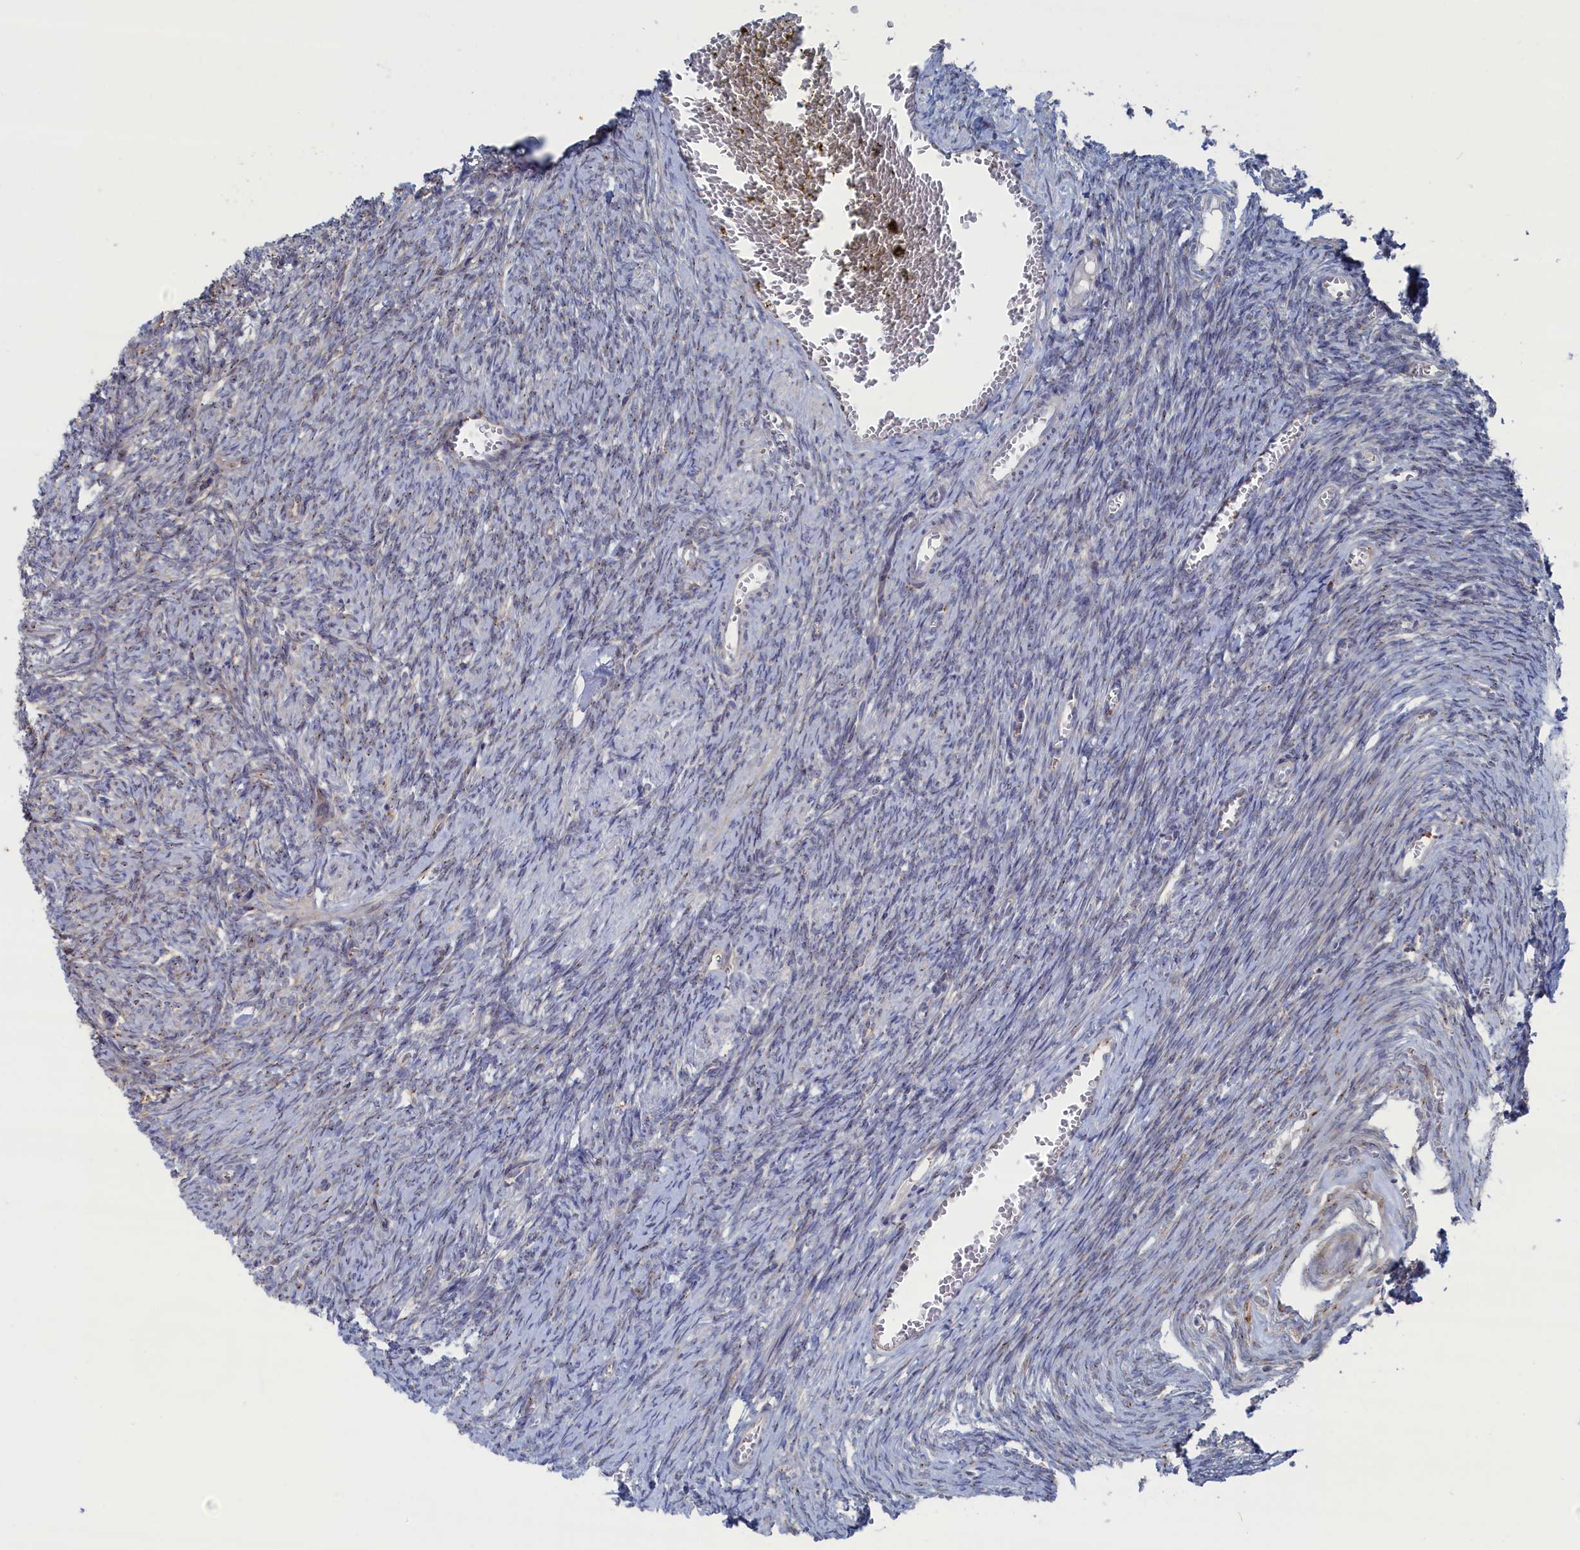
{"staining": {"intensity": "moderate", "quantity": "<25%", "location": "cytoplasmic/membranous"}, "tissue": "ovary", "cell_type": "Ovarian stroma cells", "image_type": "normal", "snomed": [{"axis": "morphology", "description": "Normal tissue, NOS"}, {"axis": "topography", "description": "Ovary"}], "caption": "Immunohistochemistry (IHC) micrograph of benign ovary: human ovary stained using immunohistochemistry exhibits low levels of moderate protein expression localized specifically in the cytoplasmic/membranous of ovarian stroma cells, appearing as a cytoplasmic/membranous brown color.", "gene": "IRX1", "patient": {"sex": "female", "age": 44}}